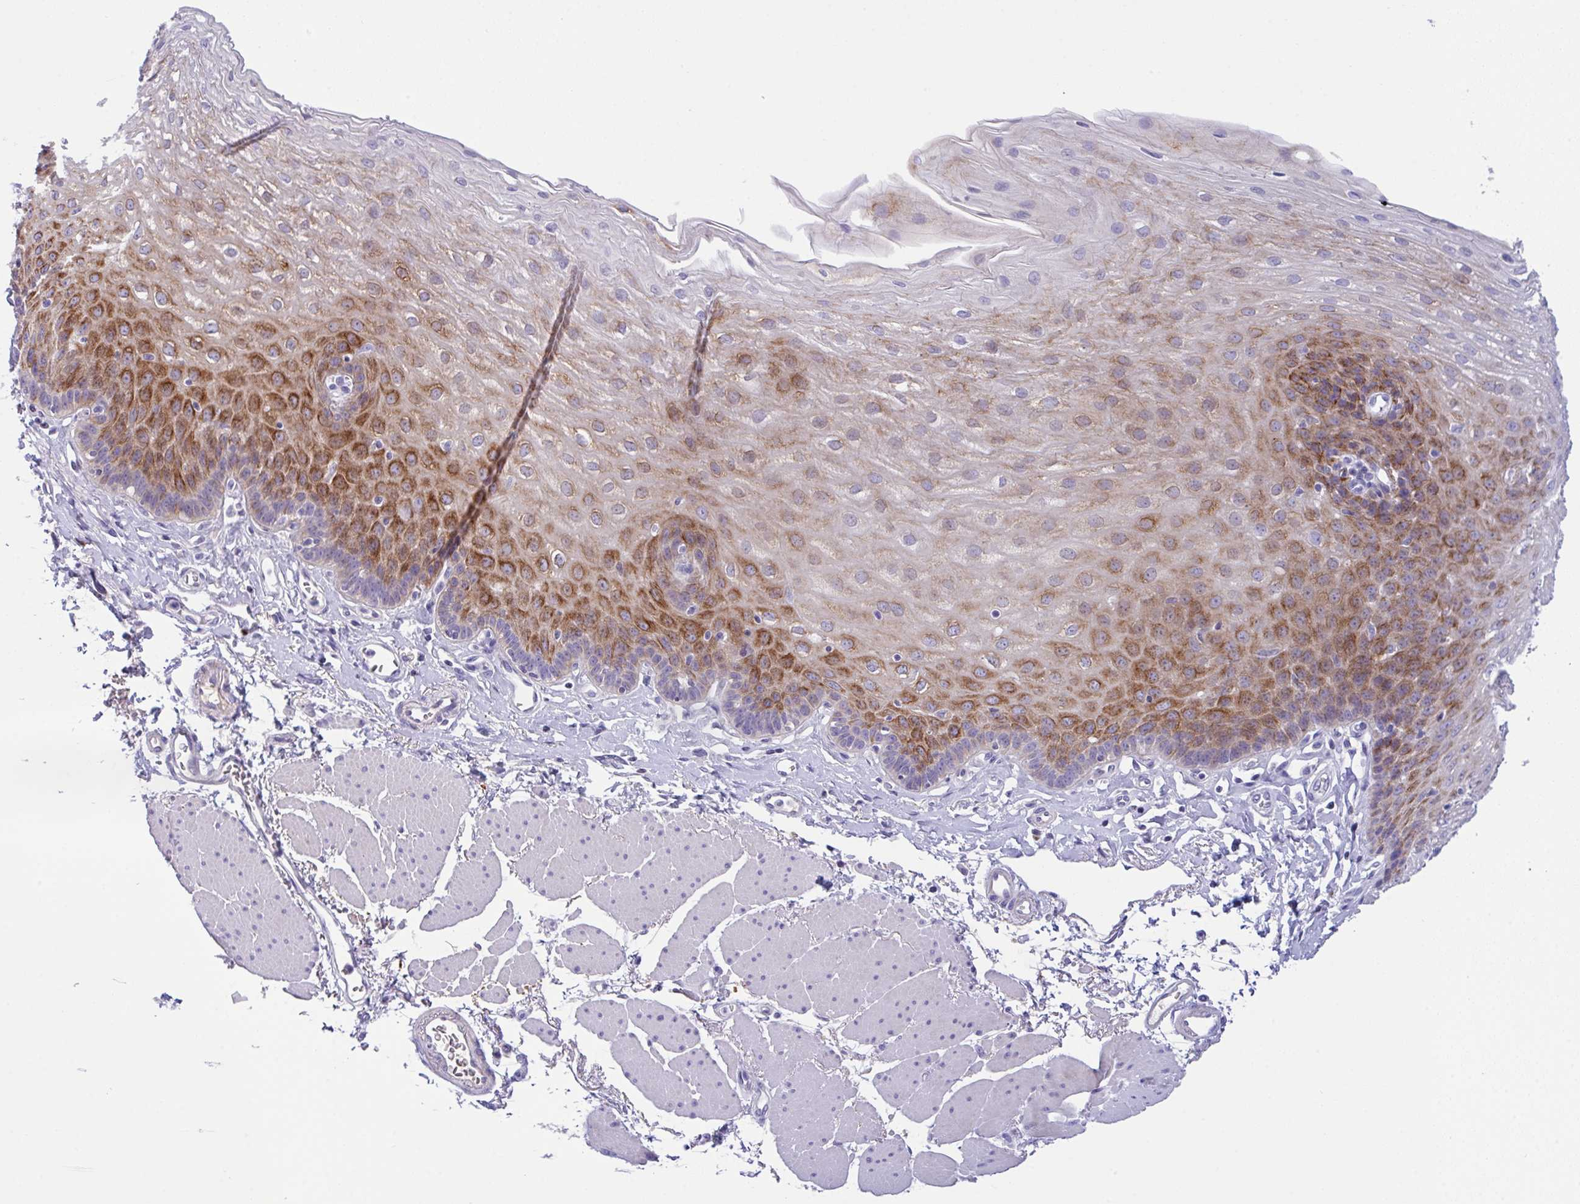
{"staining": {"intensity": "strong", "quantity": "25%-75%", "location": "cytoplasmic/membranous"}, "tissue": "esophagus", "cell_type": "Squamous epithelial cells", "image_type": "normal", "snomed": [{"axis": "morphology", "description": "Normal tissue, NOS"}, {"axis": "topography", "description": "Esophagus"}], "caption": "Protein positivity by immunohistochemistry reveals strong cytoplasmic/membranous staining in about 25%-75% of squamous epithelial cells in benign esophagus.", "gene": "FBXL20", "patient": {"sex": "female", "age": 81}}